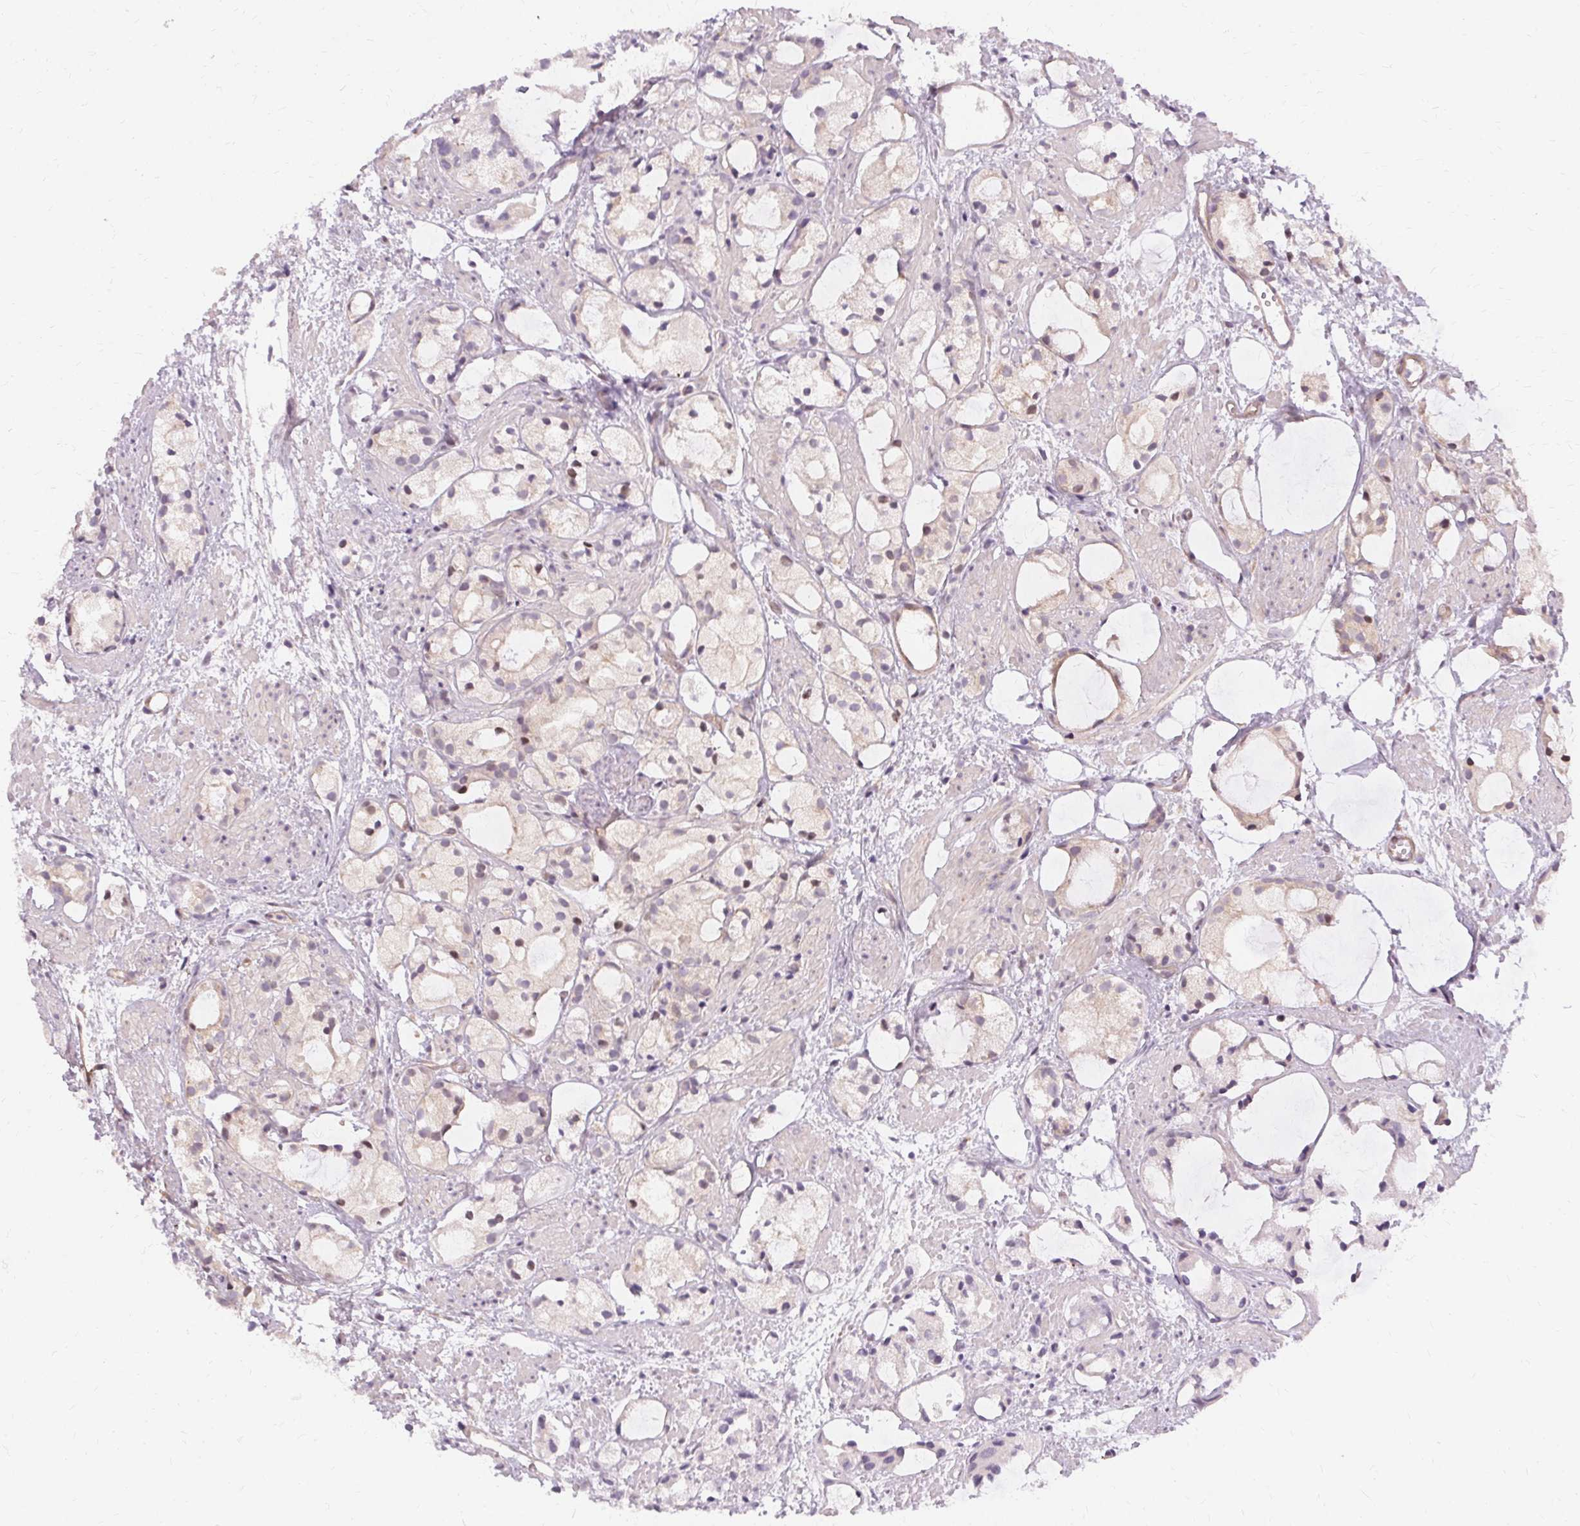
{"staining": {"intensity": "negative", "quantity": "none", "location": "none"}, "tissue": "prostate cancer", "cell_type": "Tumor cells", "image_type": "cancer", "snomed": [{"axis": "morphology", "description": "Adenocarcinoma, High grade"}, {"axis": "topography", "description": "Prostate"}], "caption": "There is no significant positivity in tumor cells of adenocarcinoma (high-grade) (prostate).", "gene": "USP8", "patient": {"sex": "male", "age": 85}}